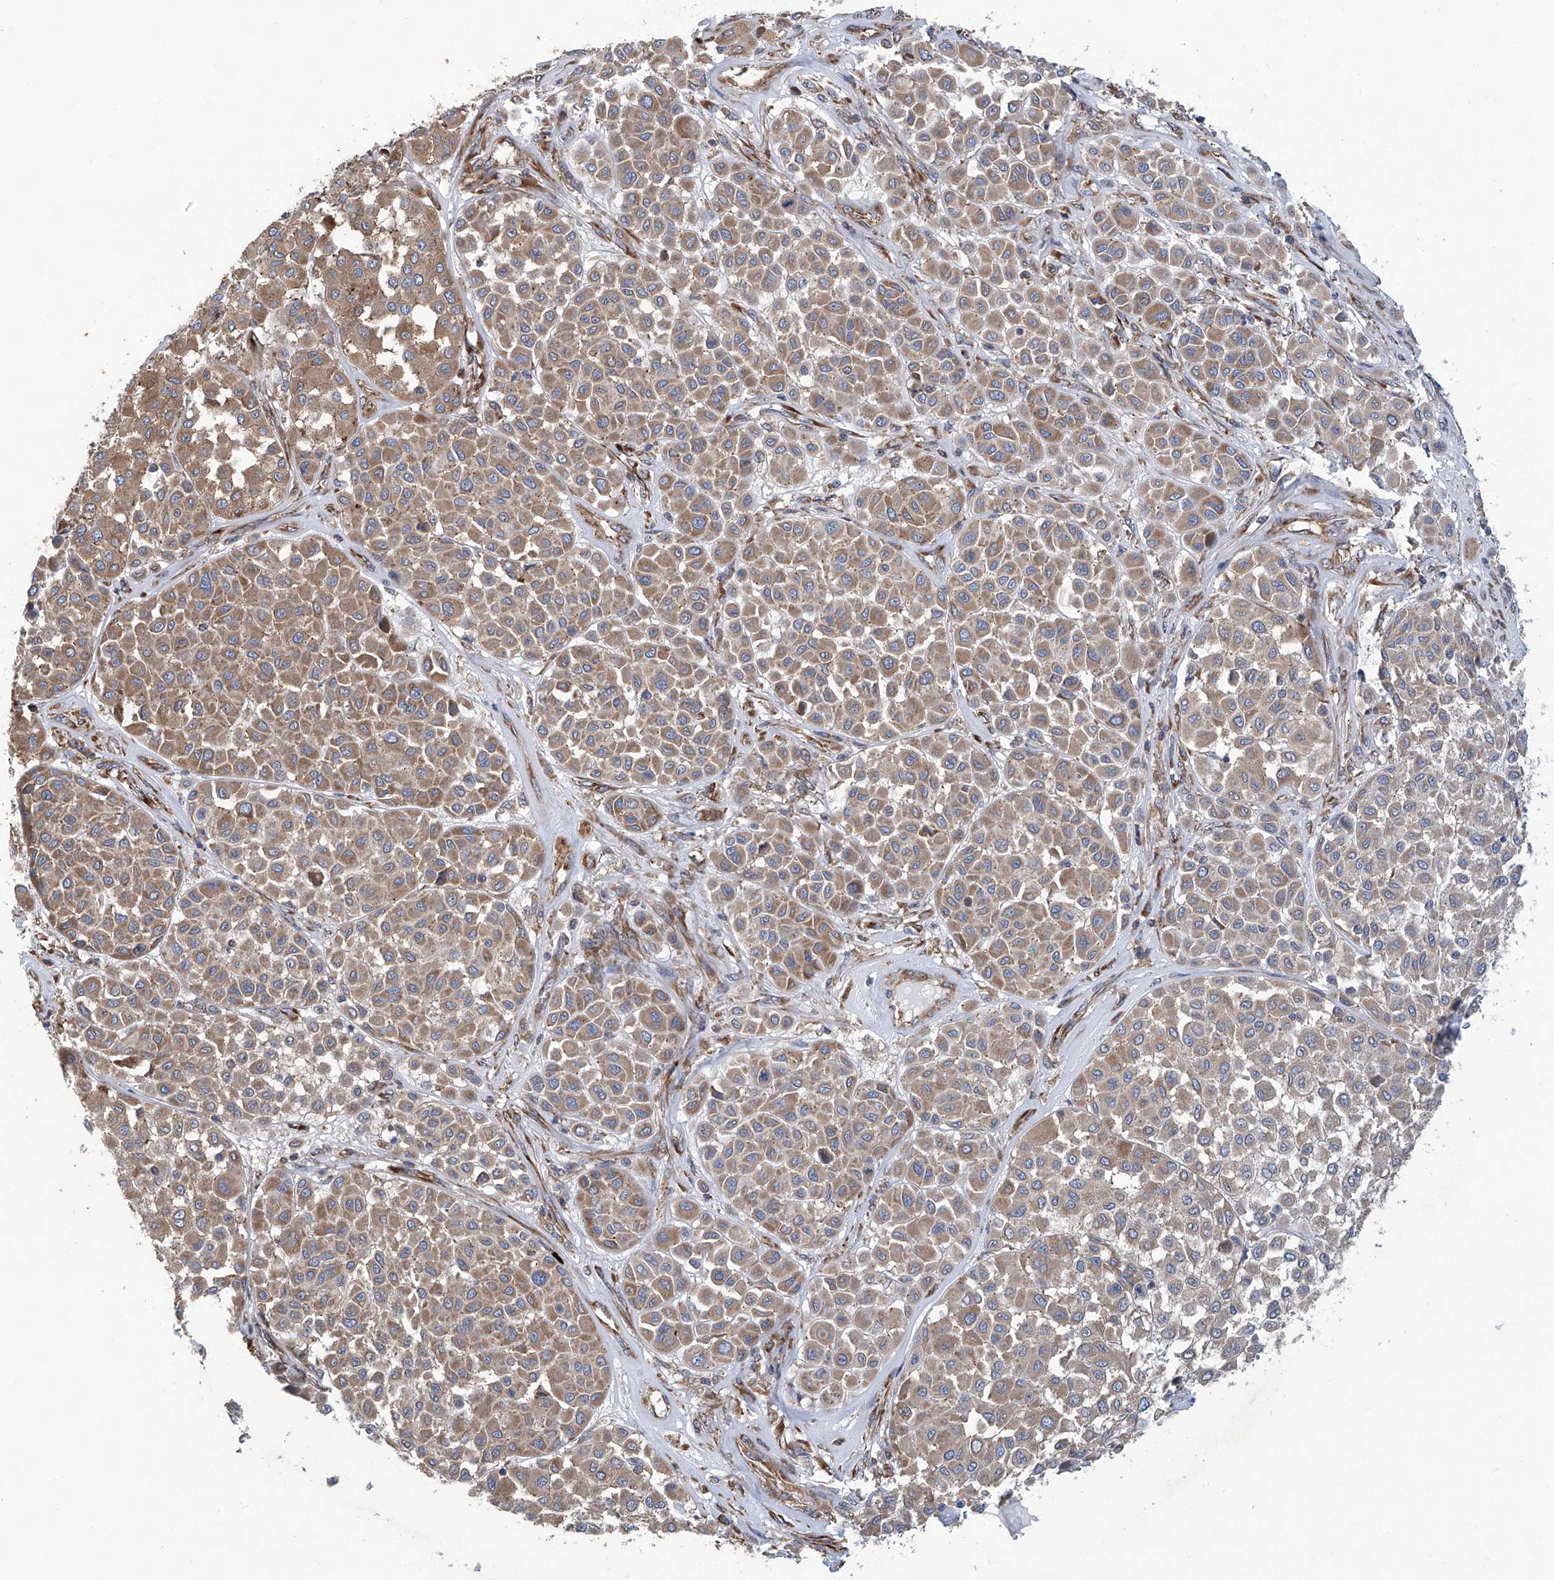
{"staining": {"intensity": "moderate", "quantity": ">75%", "location": "cytoplasmic/membranous"}, "tissue": "melanoma", "cell_type": "Tumor cells", "image_type": "cancer", "snomed": [{"axis": "morphology", "description": "Malignant melanoma, Metastatic site"}, {"axis": "topography", "description": "Soft tissue"}], "caption": "There is medium levels of moderate cytoplasmic/membranous expression in tumor cells of melanoma, as demonstrated by immunohistochemical staining (brown color).", "gene": "SENP2", "patient": {"sex": "male", "age": 41}}